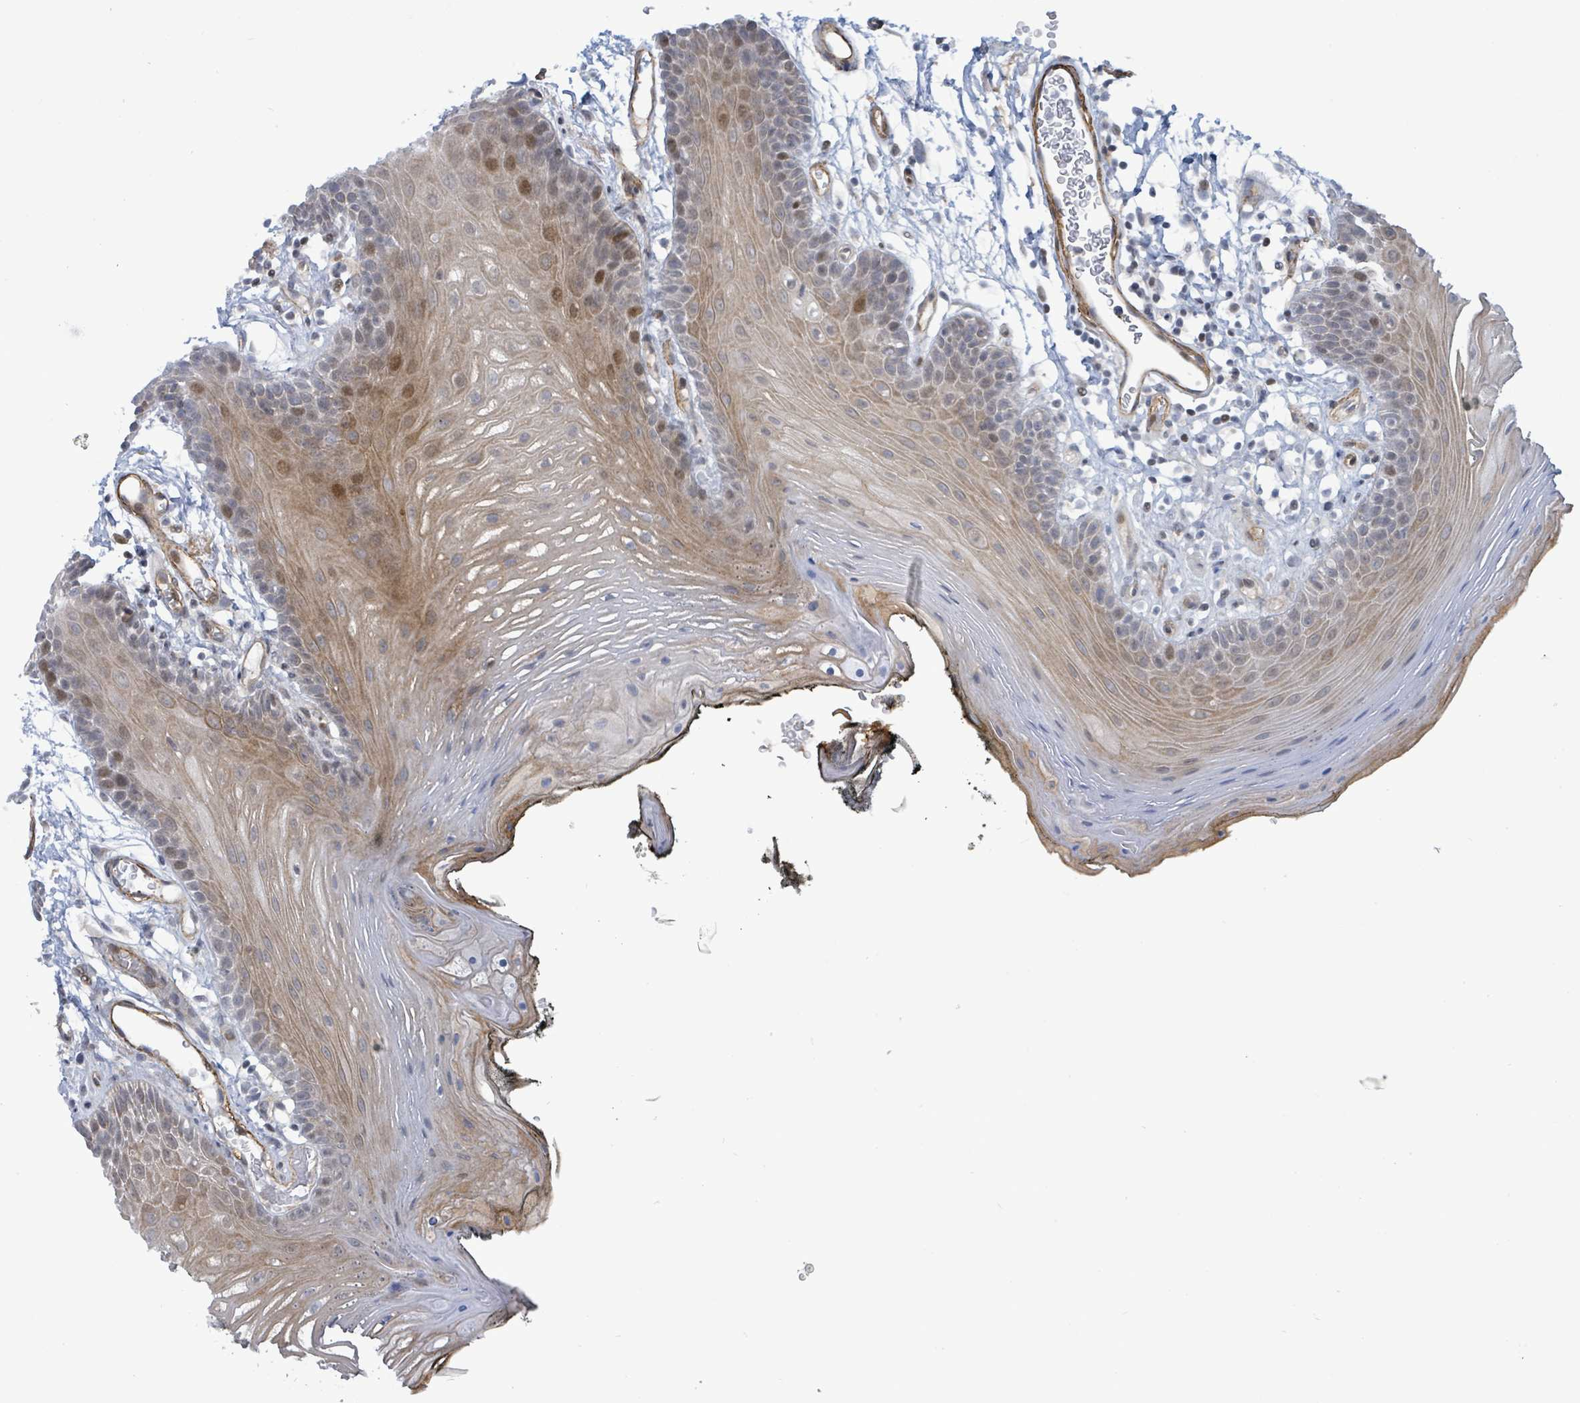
{"staining": {"intensity": "moderate", "quantity": "25%-75%", "location": "cytoplasmic/membranous,nuclear"}, "tissue": "oral mucosa", "cell_type": "Squamous epithelial cells", "image_type": "normal", "snomed": [{"axis": "morphology", "description": "Normal tissue, NOS"}, {"axis": "topography", "description": "Oral tissue"}, {"axis": "topography", "description": "Tounge, NOS"}], "caption": "Immunohistochemical staining of unremarkable oral mucosa shows 25%-75% levels of moderate cytoplasmic/membranous,nuclear protein staining in about 25%-75% of squamous epithelial cells.", "gene": "DMRTC1B", "patient": {"sex": "female", "age": 81}}